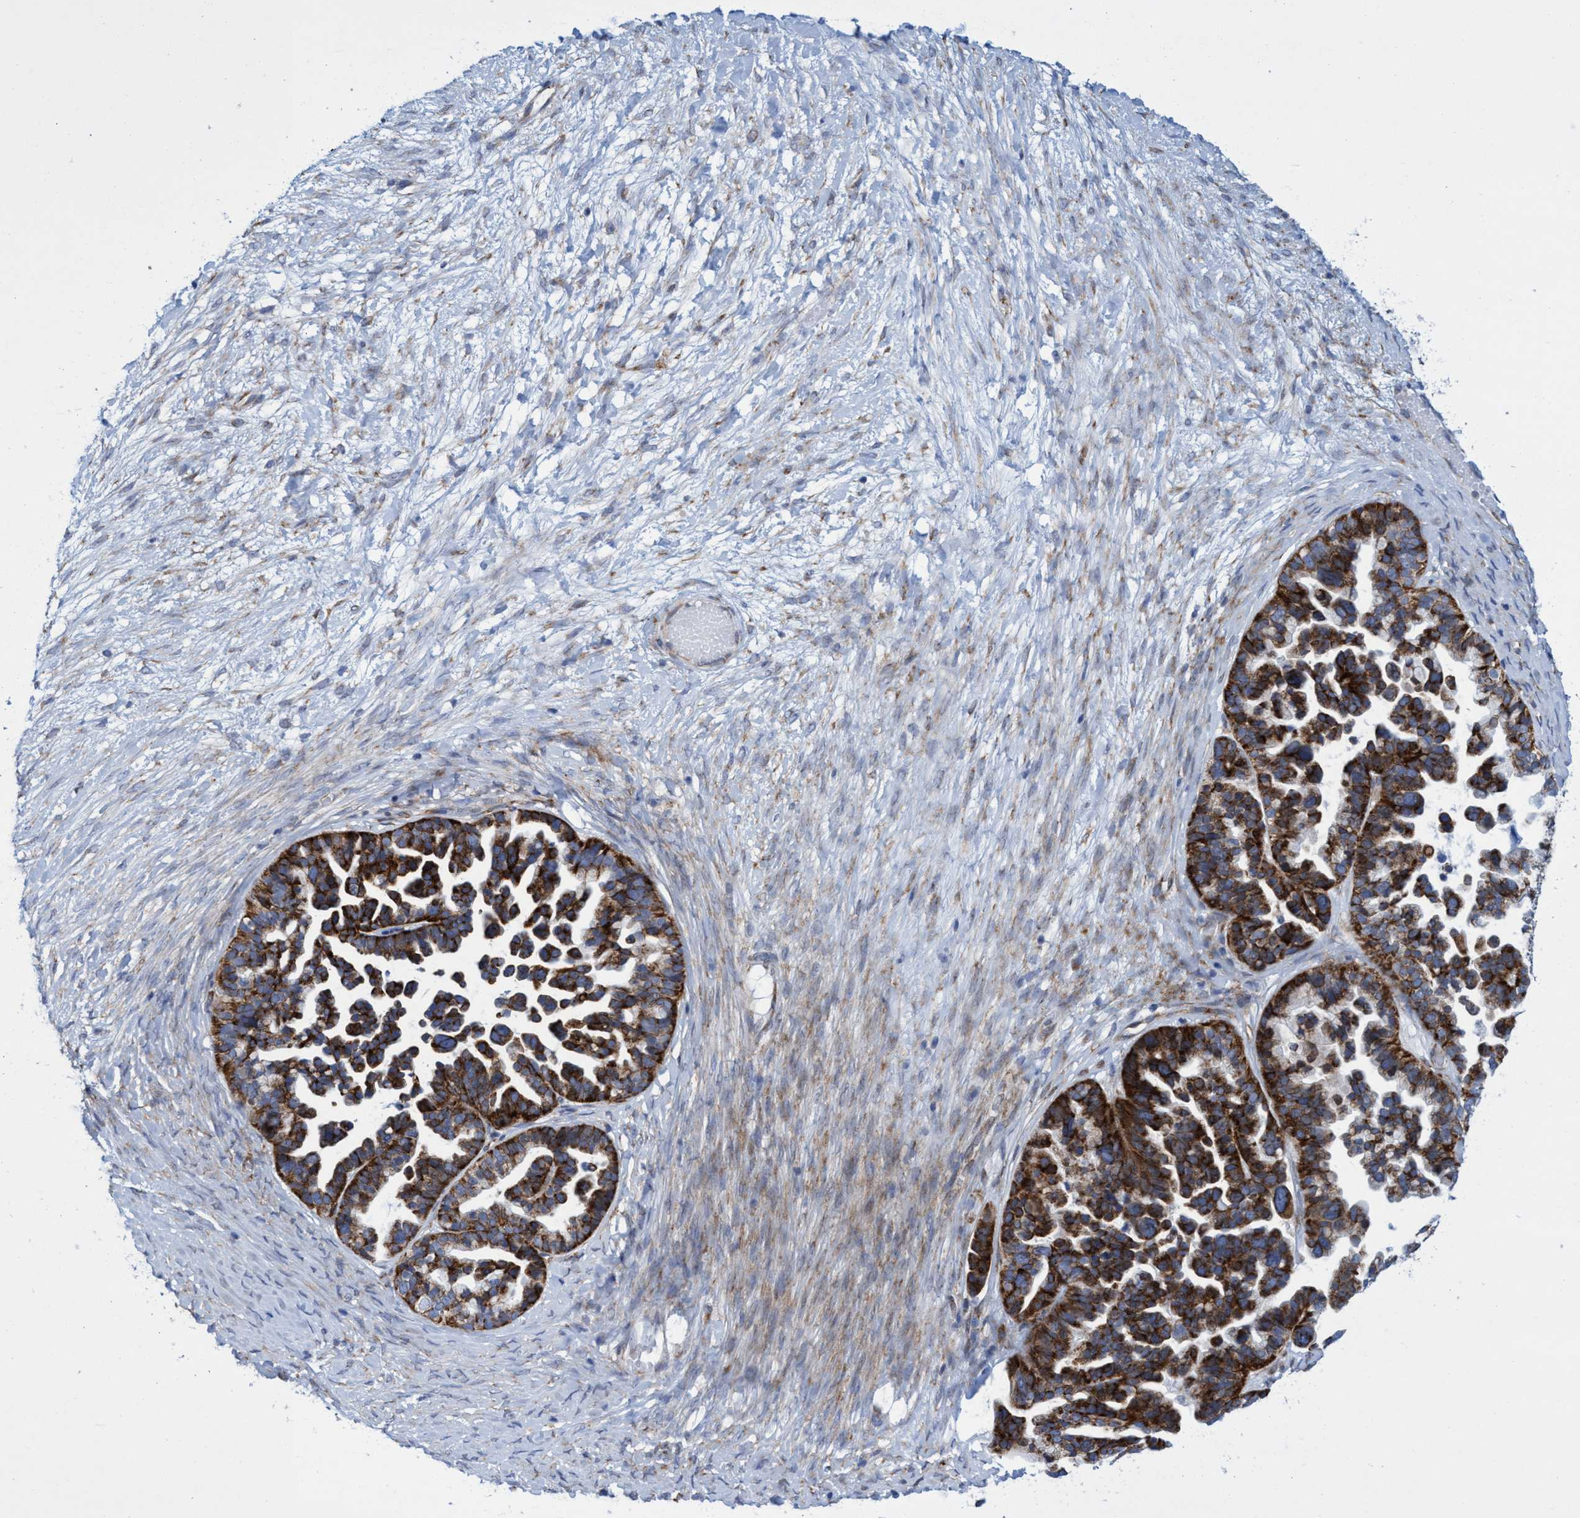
{"staining": {"intensity": "strong", "quantity": ">75%", "location": "cytoplasmic/membranous"}, "tissue": "ovarian cancer", "cell_type": "Tumor cells", "image_type": "cancer", "snomed": [{"axis": "morphology", "description": "Cystadenocarcinoma, serous, NOS"}, {"axis": "topography", "description": "Ovary"}], "caption": "Ovarian cancer stained for a protein displays strong cytoplasmic/membranous positivity in tumor cells. The staining was performed using DAB, with brown indicating positive protein expression. Nuclei are stained blue with hematoxylin.", "gene": "R3HCC1", "patient": {"sex": "female", "age": 56}}